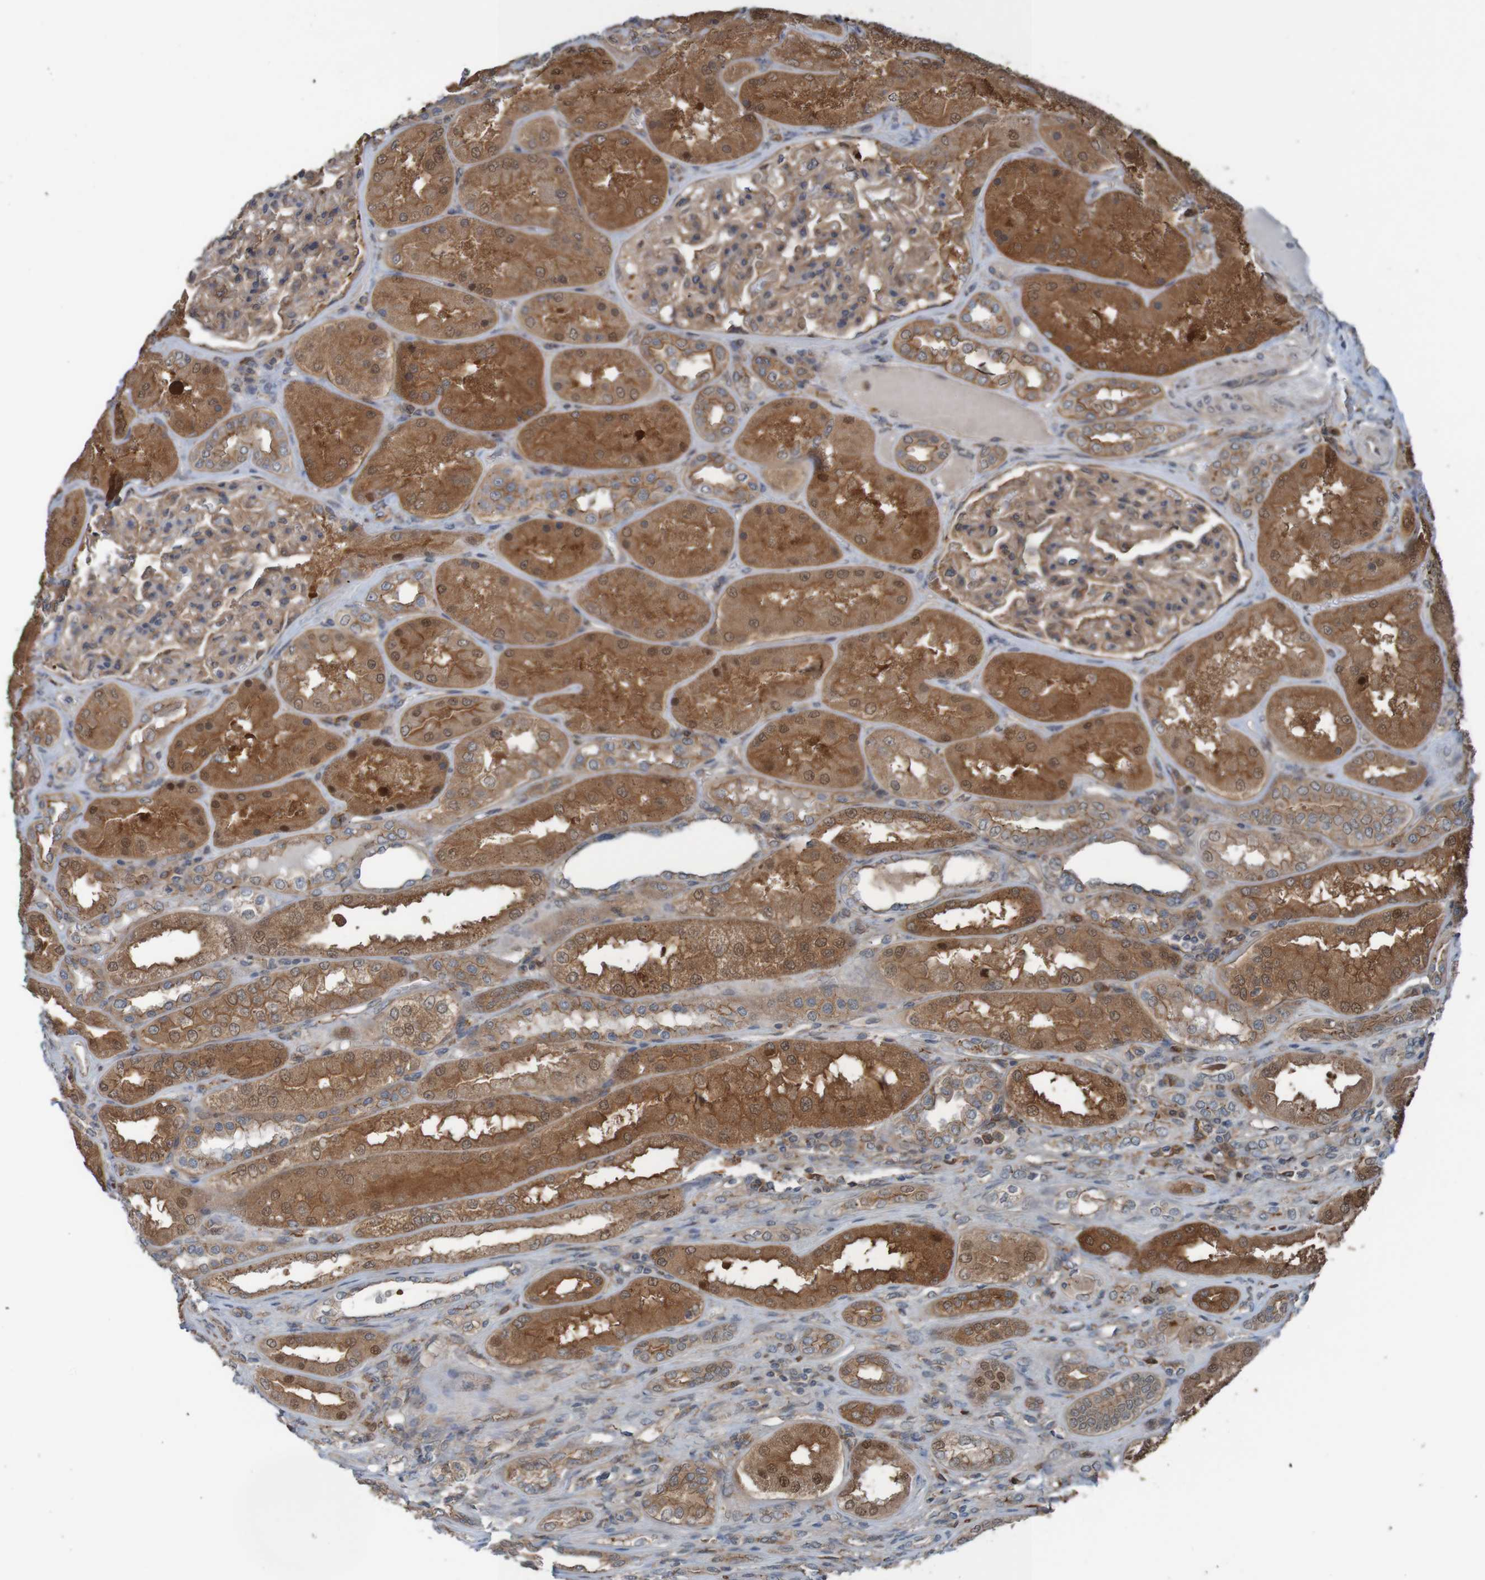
{"staining": {"intensity": "moderate", "quantity": ">75%", "location": "cytoplasmic/membranous"}, "tissue": "kidney", "cell_type": "Cells in glomeruli", "image_type": "normal", "snomed": [{"axis": "morphology", "description": "Normal tissue, NOS"}, {"axis": "topography", "description": "Kidney"}], "caption": "Moderate cytoplasmic/membranous positivity for a protein is appreciated in about >75% of cells in glomeruli of normal kidney using IHC.", "gene": "ARHGEF11", "patient": {"sex": "female", "age": 56}}